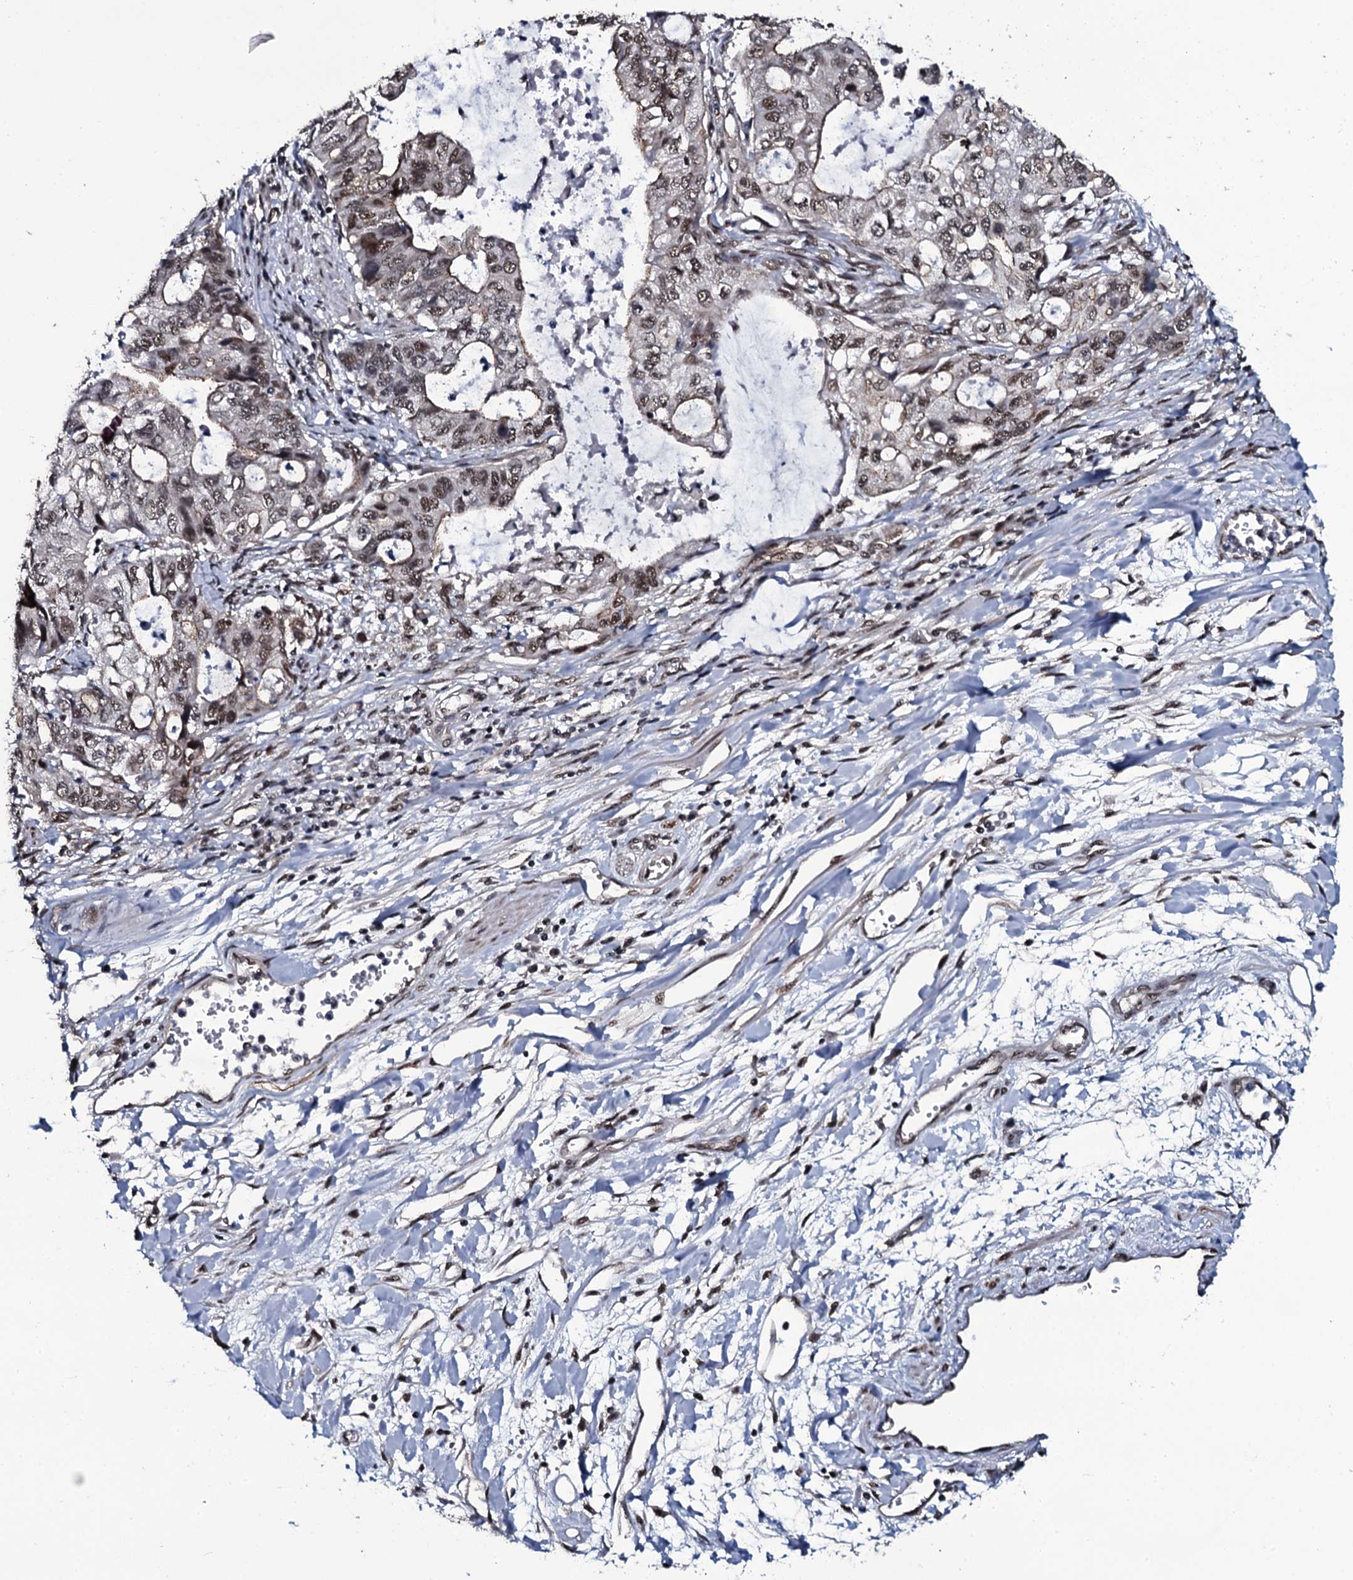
{"staining": {"intensity": "moderate", "quantity": ">75%", "location": "nuclear"}, "tissue": "stomach cancer", "cell_type": "Tumor cells", "image_type": "cancer", "snomed": [{"axis": "morphology", "description": "Adenocarcinoma, NOS"}, {"axis": "topography", "description": "Stomach, upper"}], "caption": "The histopathology image exhibits immunohistochemical staining of adenocarcinoma (stomach). There is moderate nuclear positivity is identified in about >75% of tumor cells. Nuclei are stained in blue.", "gene": "SH2D4B", "patient": {"sex": "female", "age": 52}}